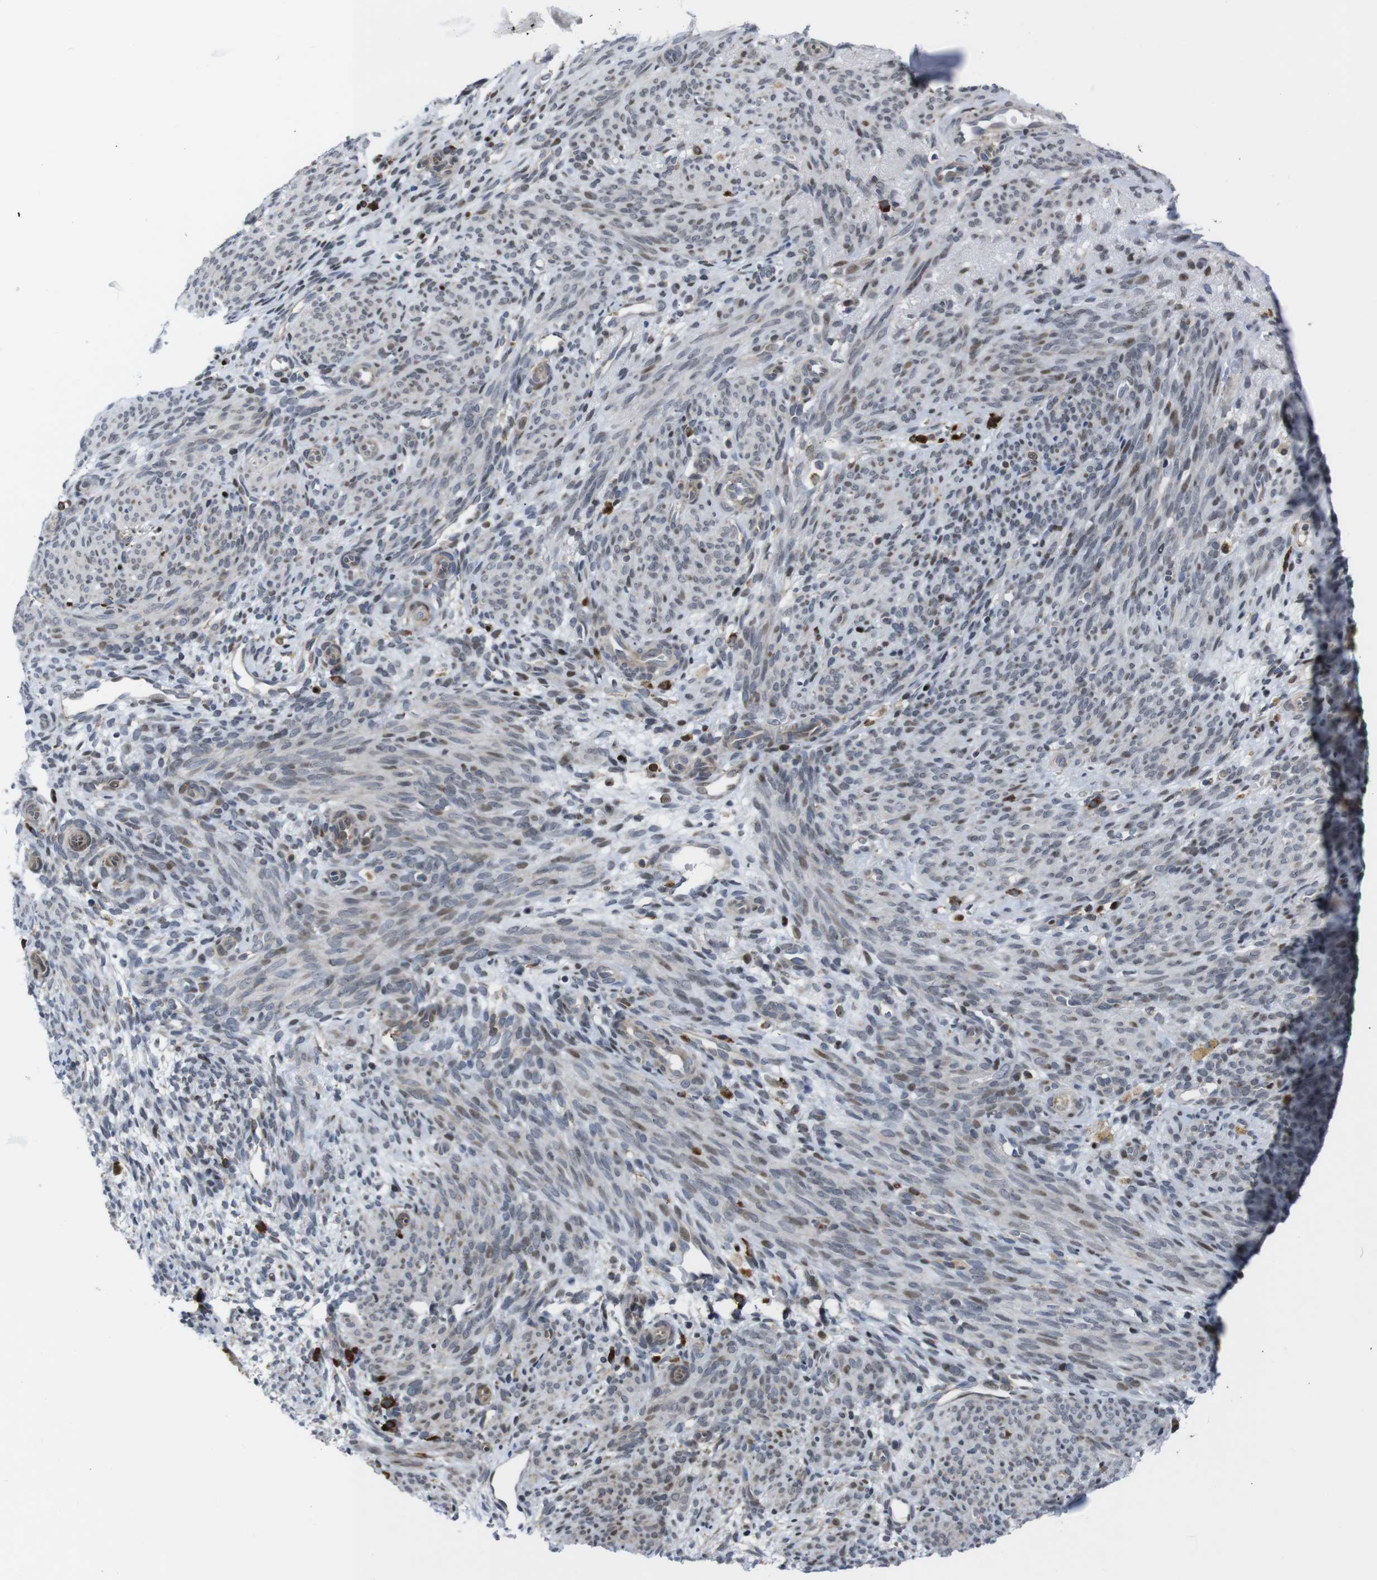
{"staining": {"intensity": "negative", "quantity": "none", "location": "none"}, "tissue": "endometrium", "cell_type": "Cells in endometrial stroma", "image_type": "normal", "snomed": [{"axis": "morphology", "description": "Normal tissue, NOS"}, {"axis": "morphology", "description": "Adenocarcinoma, NOS"}, {"axis": "topography", "description": "Endometrium"}, {"axis": "topography", "description": "Ovary"}], "caption": "Photomicrograph shows no significant protein expression in cells in endometrial stroma of normal endometrium.", "gene": "PTPN1", "patient": {"sex": "female", "age": 68}}